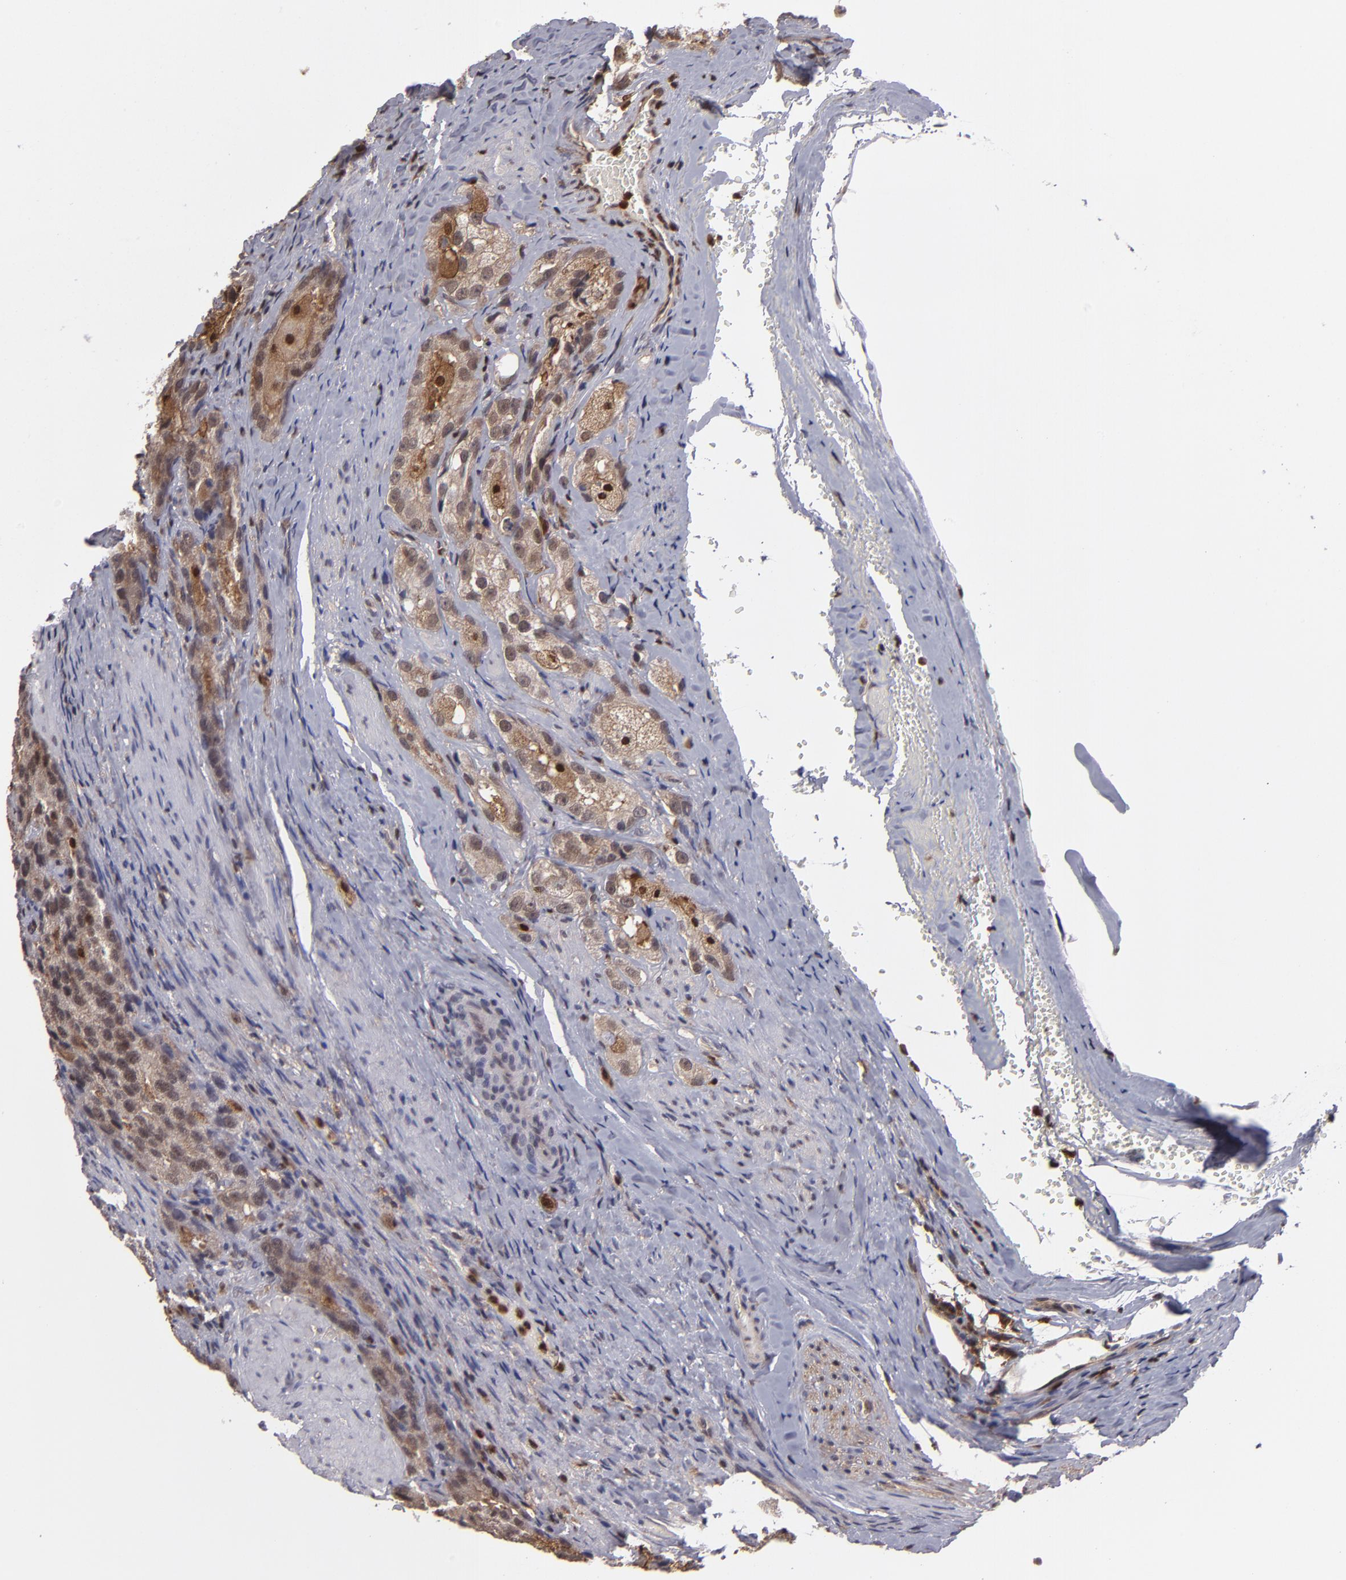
{"staining": {"intensity": "weak", "quantity": ">75%", "location": "cytoplasmic/membranous,nuclear"}, "tissue": "prostate cancer", "cell_type": "Tumor cells", "image_type": "cancer", "snomed": [{"axis": "morphology", "description": "Adenocarcinoma, High grade"}, {"axis": "topography", "description": "Prostate"}], "caption": "Brown immunohistochemical staining in adenocarcinoma (high-grade) (prostate) displays weak cytoplasmic/membranous and nuclear staining in approximately >75% of tumor cells. The staining was performed using DAB to visualize the protein expression in brown, while the nuclei were stained in blue with hematoxylin (Magnification: 20x).", "gene": "GRB2", "patient": {"sex": "male", "age": 63}}